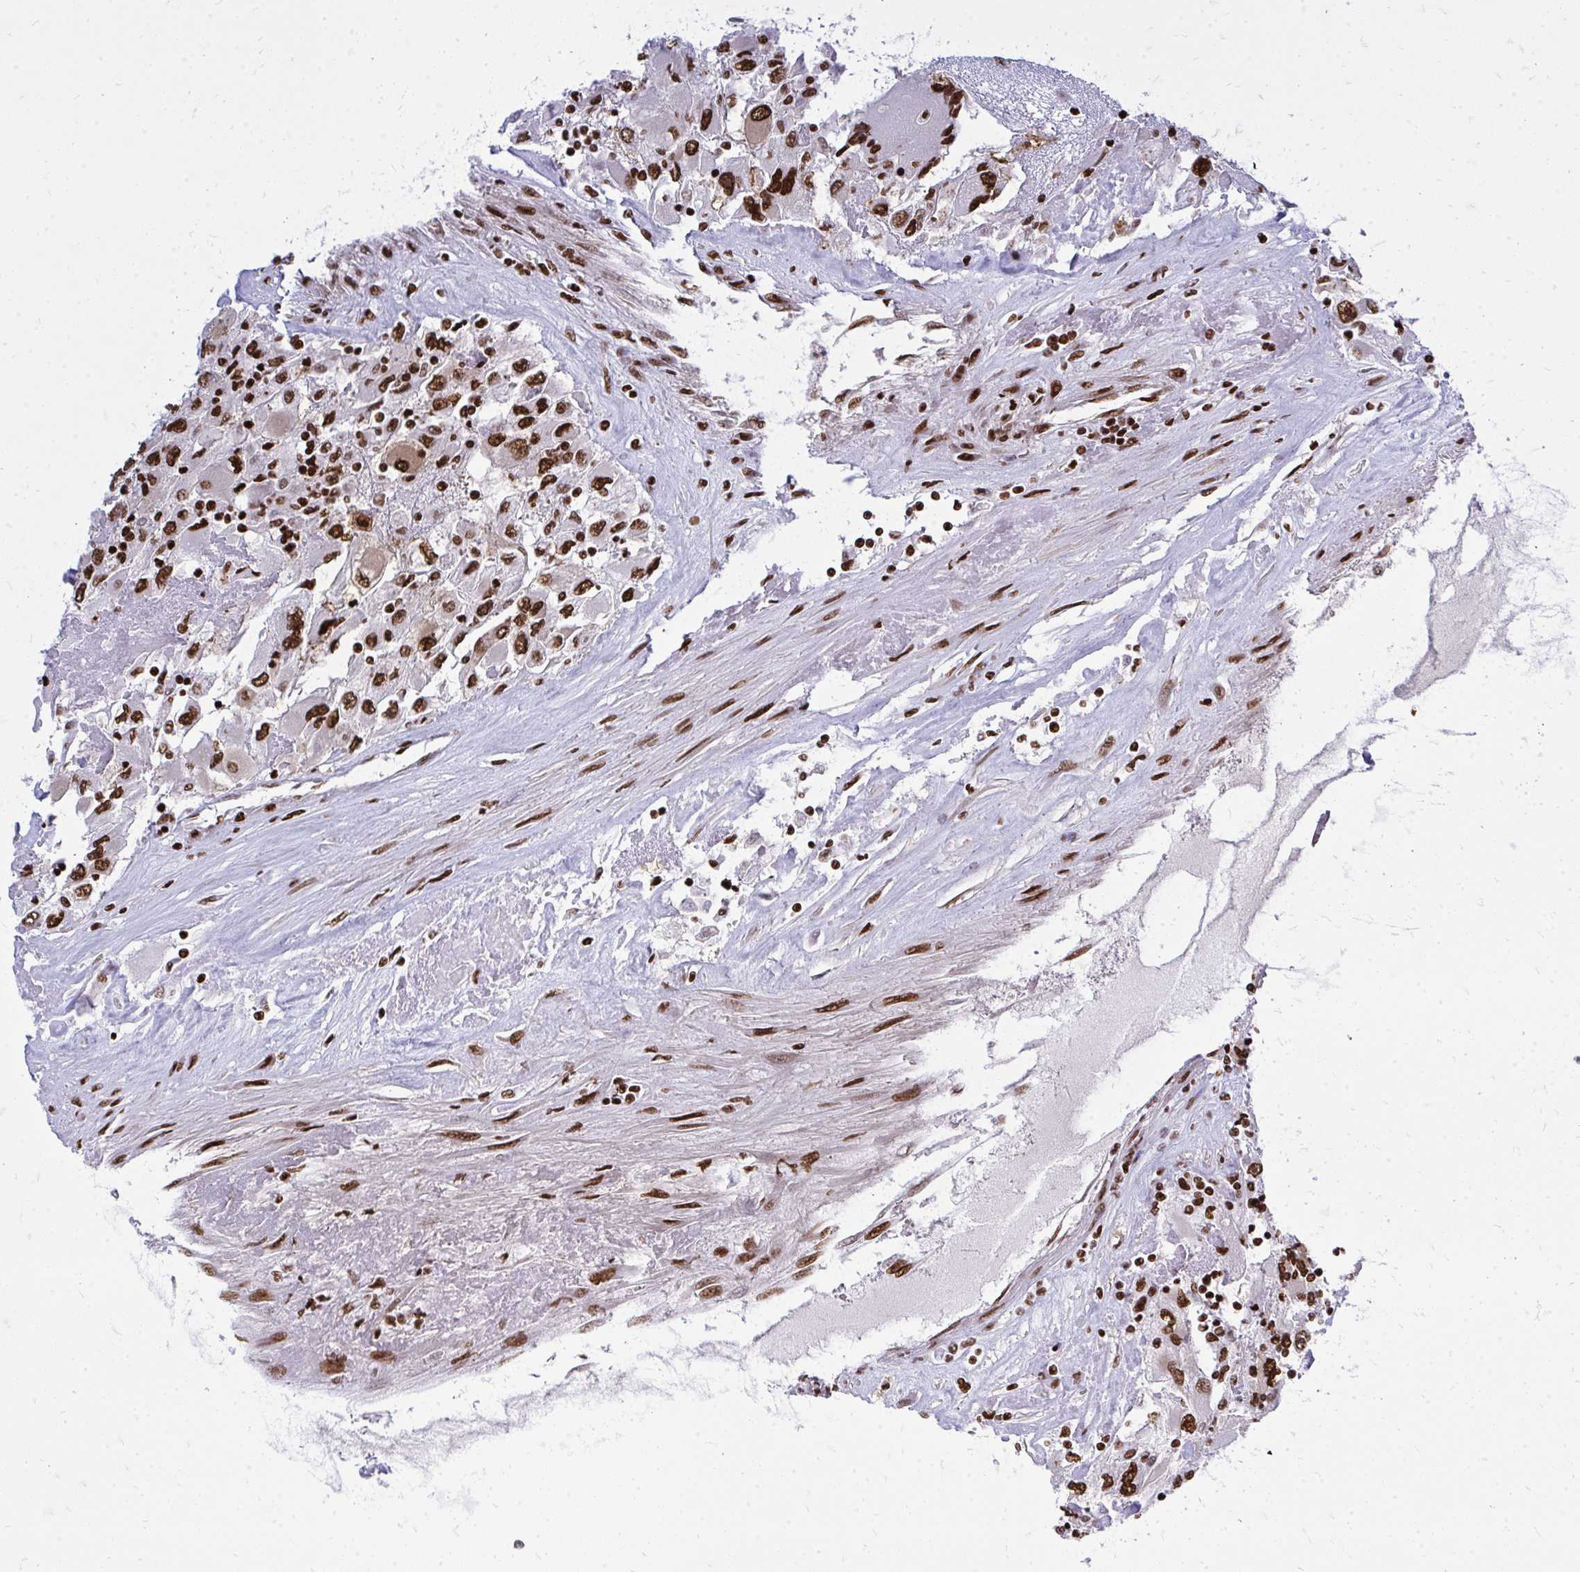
{"staining": {"intensity": "strong", "quantity": ">75%", "location": "nuclear"}, "tissue": "renal cancer", "cell_type": "Tumor cells", "image_type": "cancer", "snomed": [{"axis": "morphology", "description": "Adenocarcinoma, NOS"}, {"axis": "topography", "description": "Kidney"}], "caption": "The histopathology image shows immunohistochemical staining of adenocarcinoma (renal). There is strong nuclear positivity is identified in approximately >75% of tumor cells.", "gene": "TBL1Y", "patient": {"sex": "female", "age": 52}}